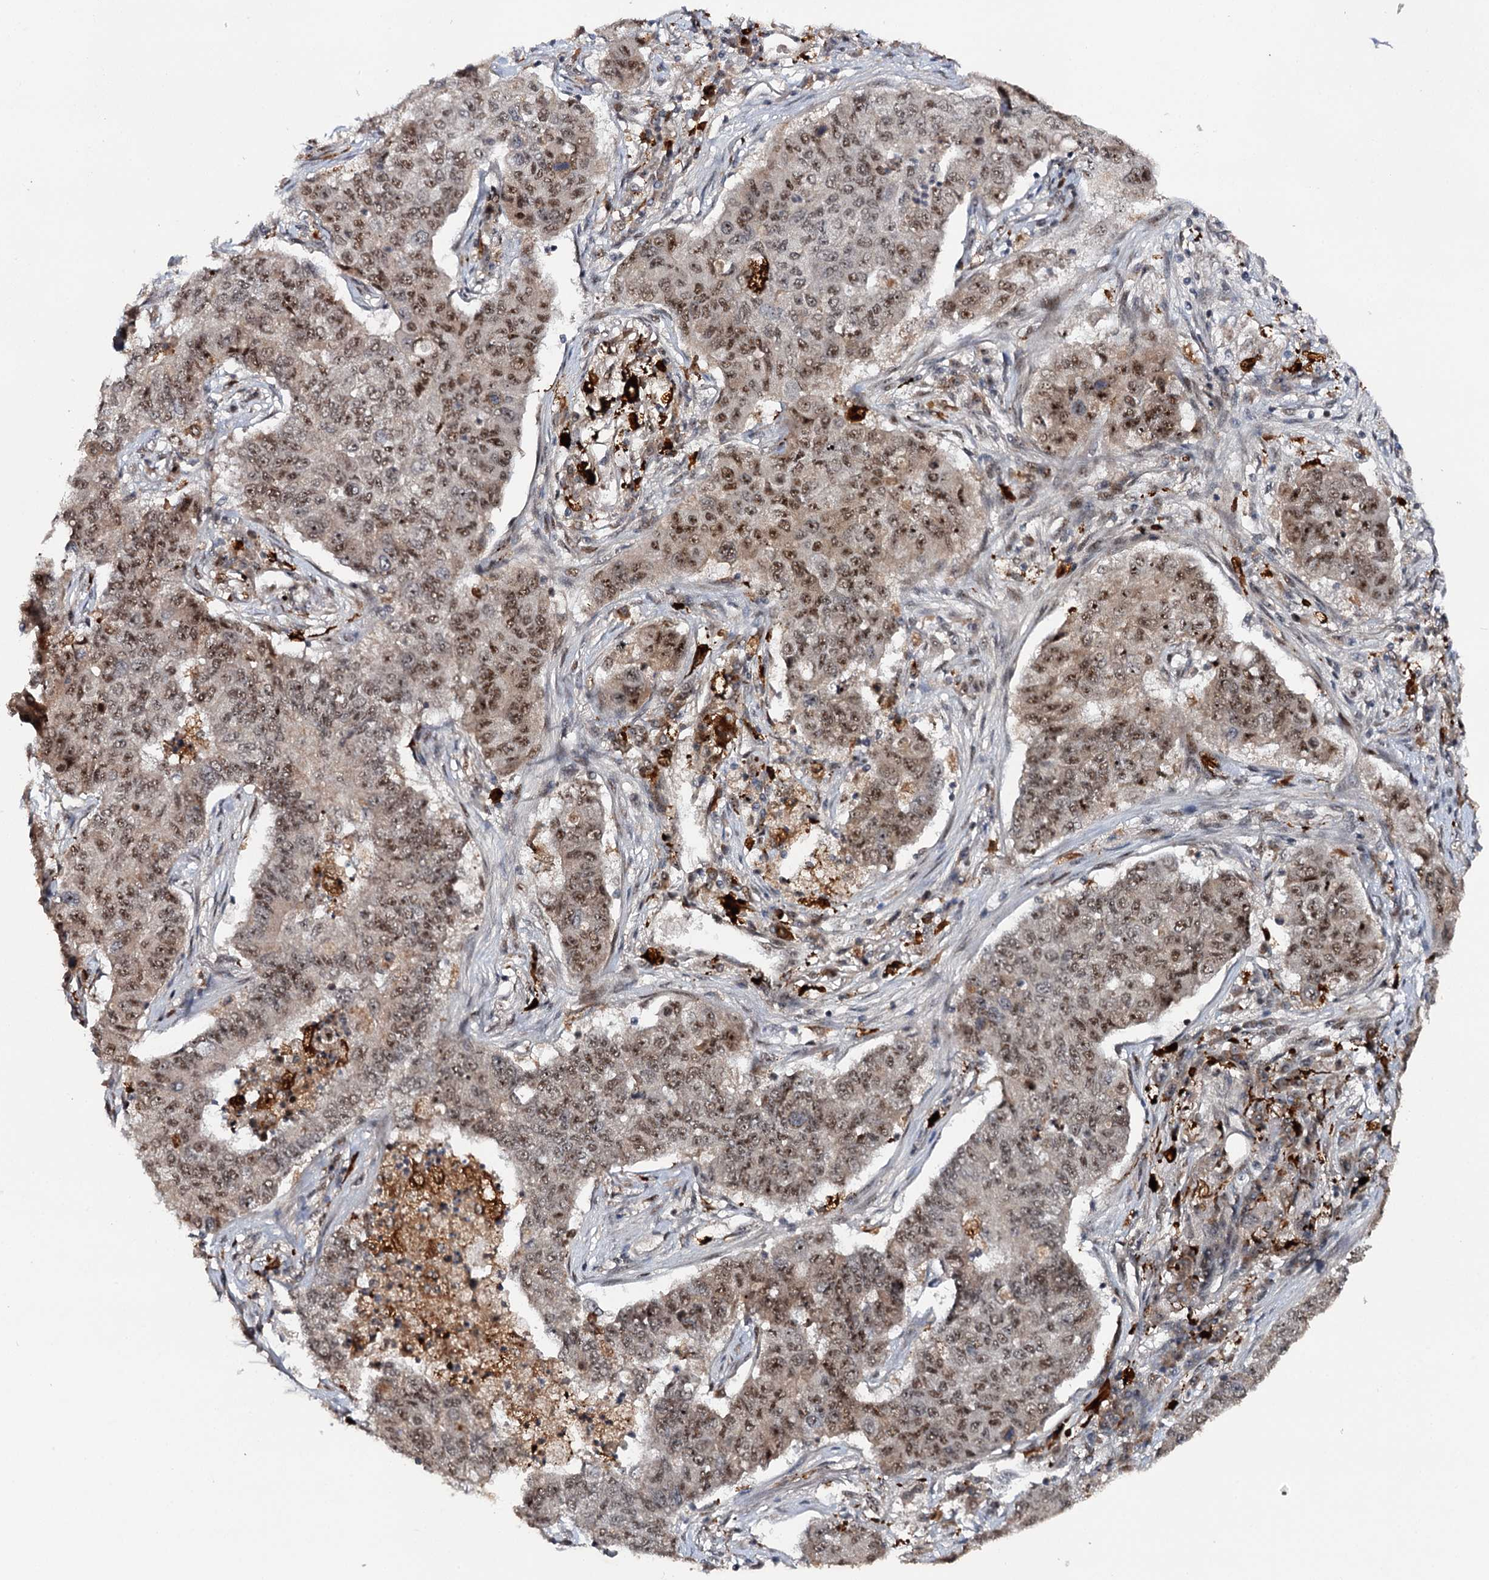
{"staining": {"intensity": "moderate", "quantity": ">75%", "location": "nuclear"}, "tissue": "lung cancer", "cell_type": "Tumor cells", "image_type": "cancer", "snomed": [{"axis": "morphology", "description": "Squamous cell carcinoma, NOS"}, {"axis": "topography", "description": "Lung"}], "caption": "Tumor cells show medium levels of moderate nuclear staining in approximately >75% of cells in lung squamous cell carcinoma.", "gene": "BUD13", "patient": {"sex": "male", "age": 74}}